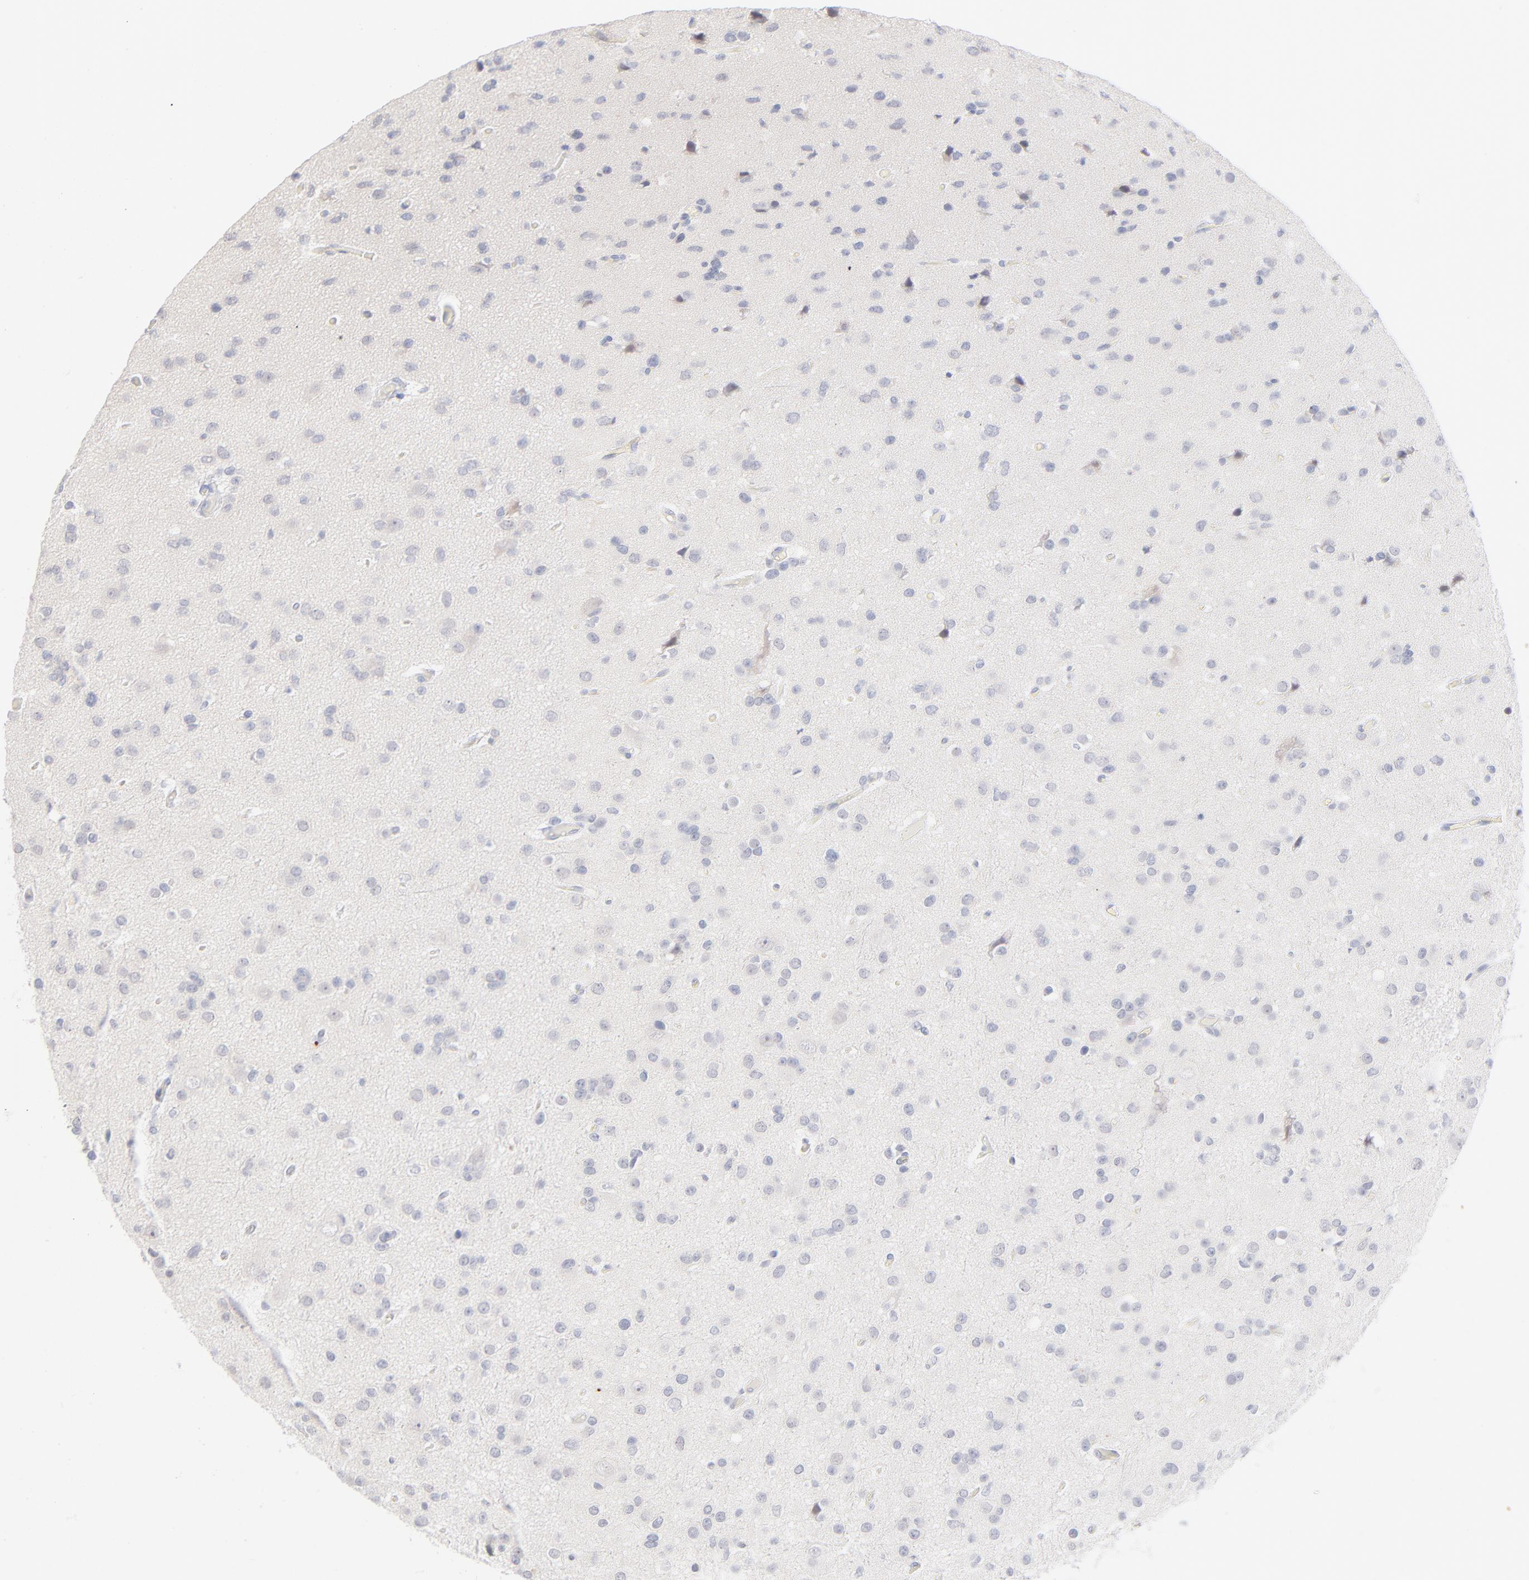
{"staining": {"intensity": "negative", "quantity": "none", "location": "none"}, "tissue": "glioma", "cell_type": "Tumor cells", "image_type": "cancer", "snomed": [{"axis": "morphology", "description": "Glioma, malignant, Low grade"}, {"axis": "topography", "description": "Brain"}], "caption": "Protein analysis of glioma displays no significant positivity in tumor cells. (DAB IHC with hematoxylin counter stain).", "gene": "ONECUT1", "patient": {"sex": "male", "age": 42}}